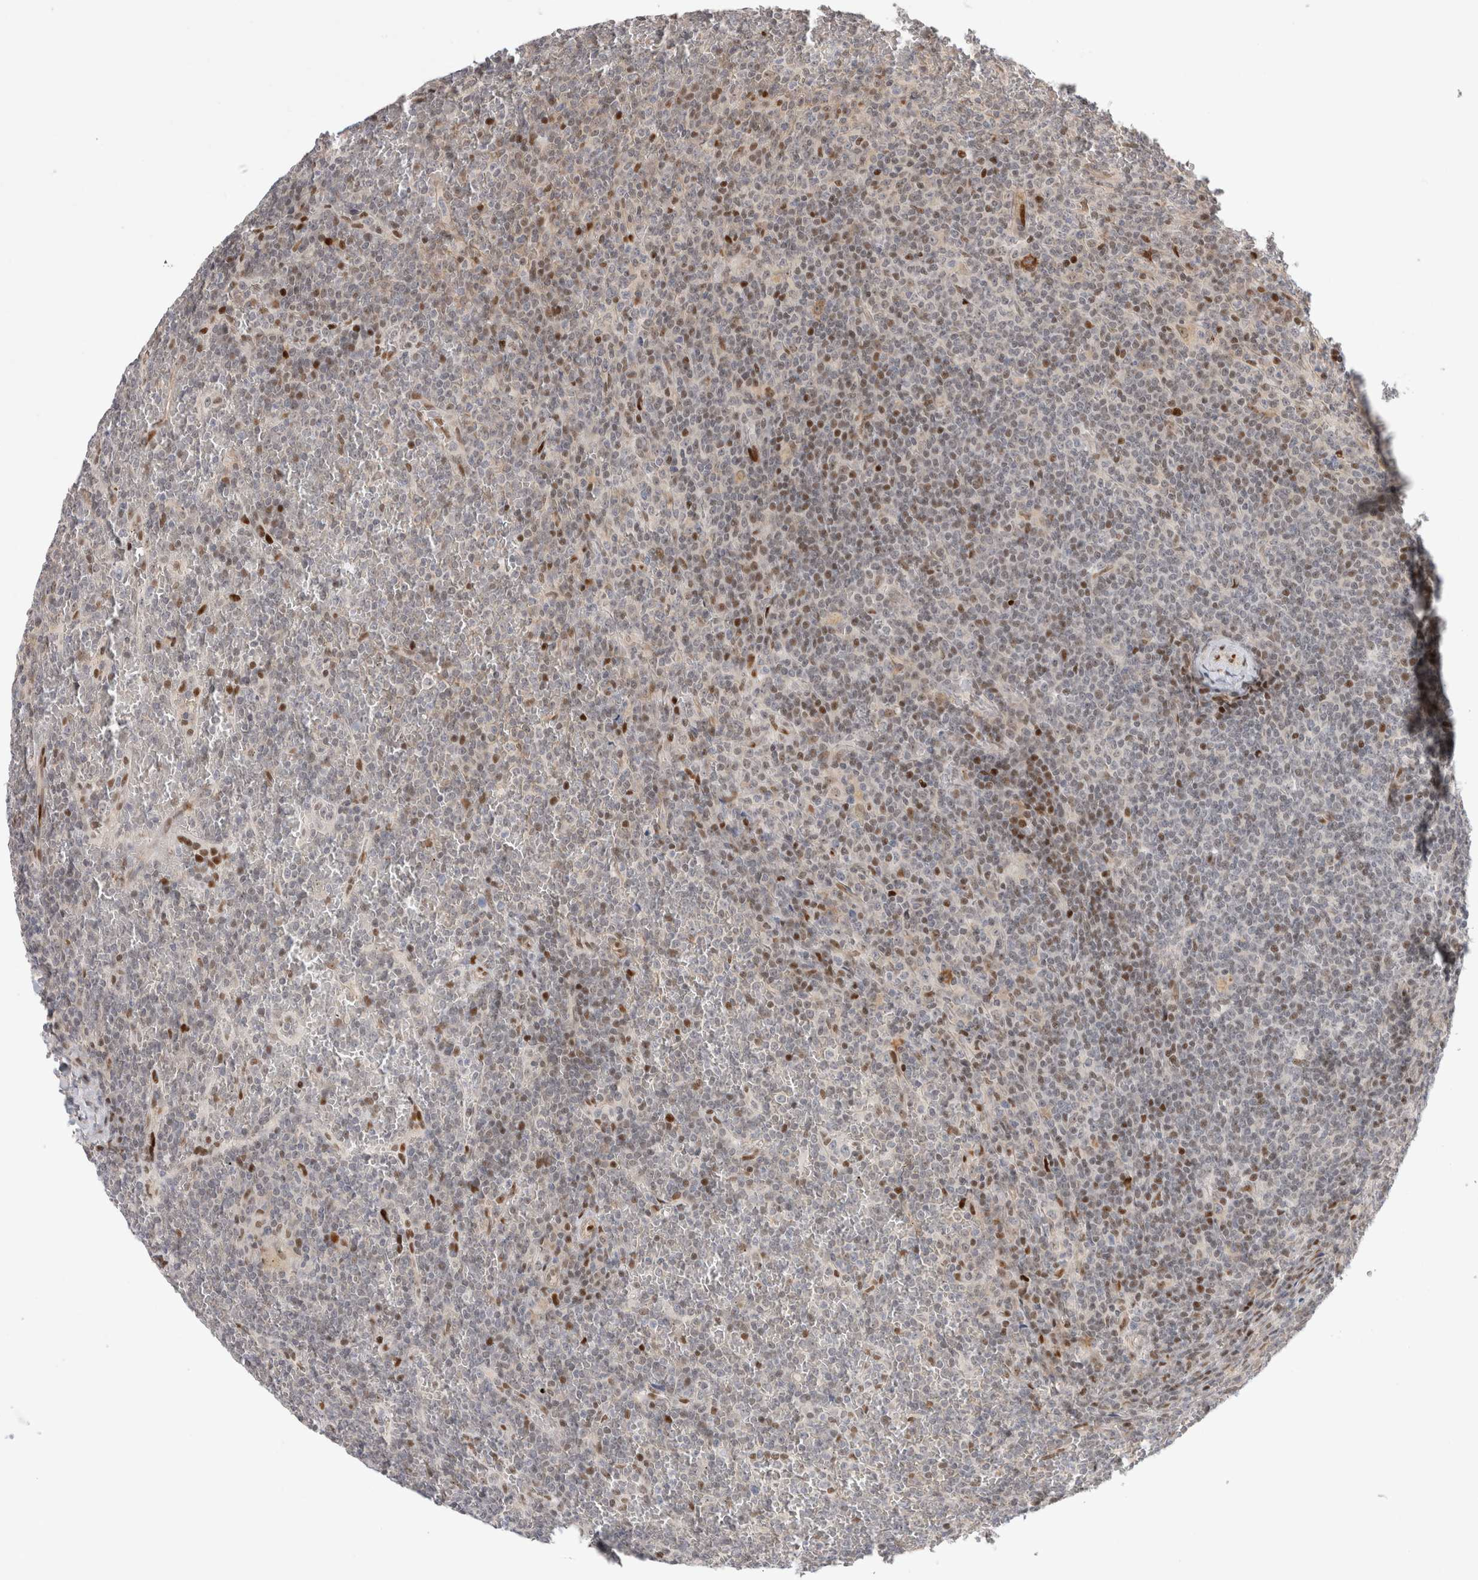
{"staining": {"intensity": "weak", "quantity": "25%-75%", "location": "nuclear"}, "tissue": "lymphoma", "cell_type": "Tumor cells", "image_type": "cancer", "snomed": [{"axis": "morphology", "description": "Malignant lymphoma, non-Hodgkin's type, Low grade"}, {"axis": "topography", "description": "Spleen"}], "caption": "The image shows immunohistochemical staining of lymphoma. There is weak nuclear positivity is appreciated in about 25%-75% of tumor cells.", "gene": "TCF4", "patient": {"sex": "female", "age": 19}}